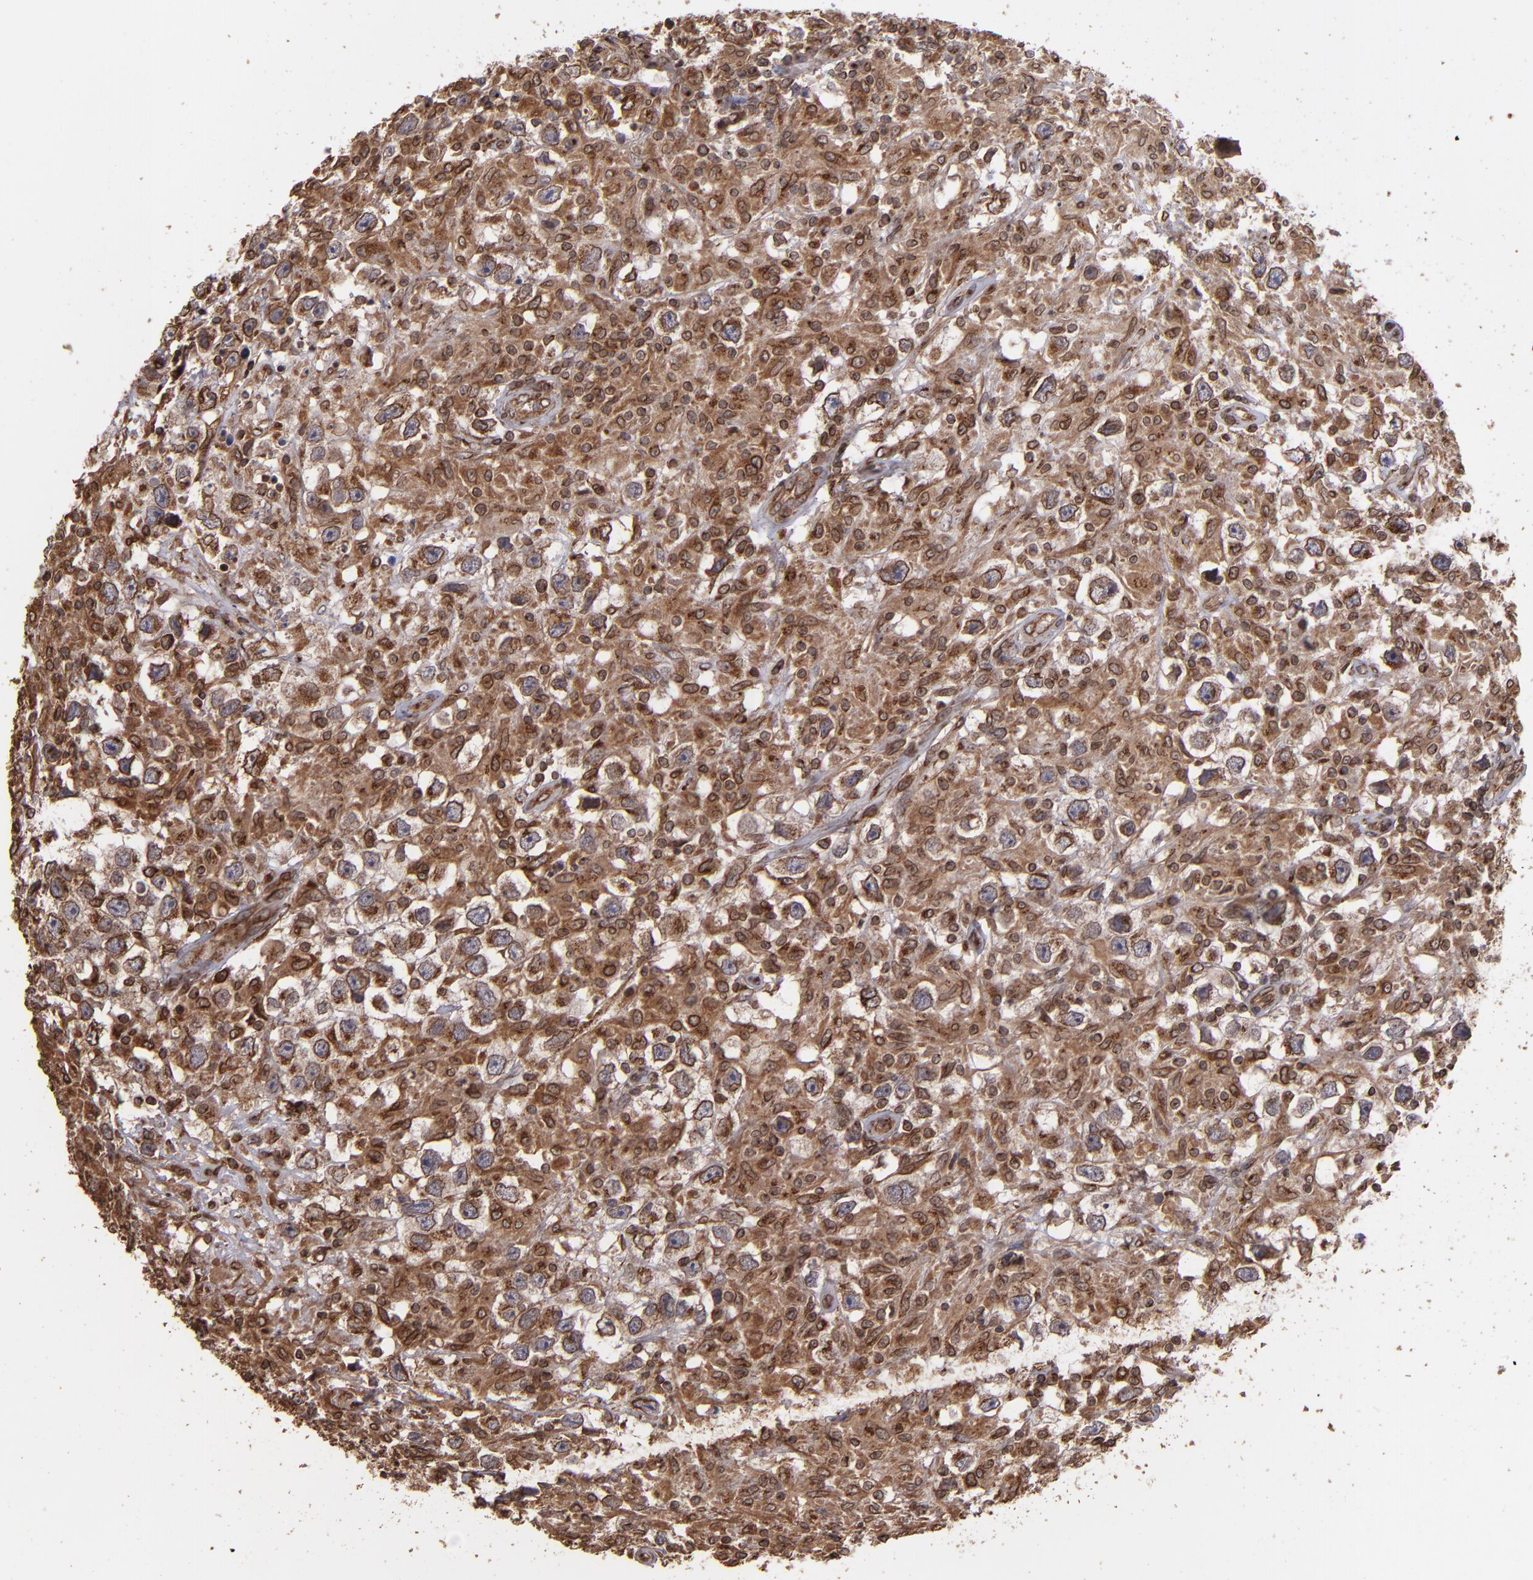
{"staining": {"intensity": "strong", "quantity": ">75%", "location": "cytoplasmic/membranous"}, "tissue": "testis cancer", "cell_type": "Tumor cells", "image_type": "cancer", "snomed": [{"axis": "morphology", "description": "Seminoma, NOS"}, {"axis": "topography", "description": "Testis"}], "caption": "This photomicrograph reveals IHC staining of human testis seminoma, with high strong cytoplasmic/membranous staining in about >75% of tumor cells.", "gene": "TRIP11", "patient": {"sex": "male", "age": 34}}